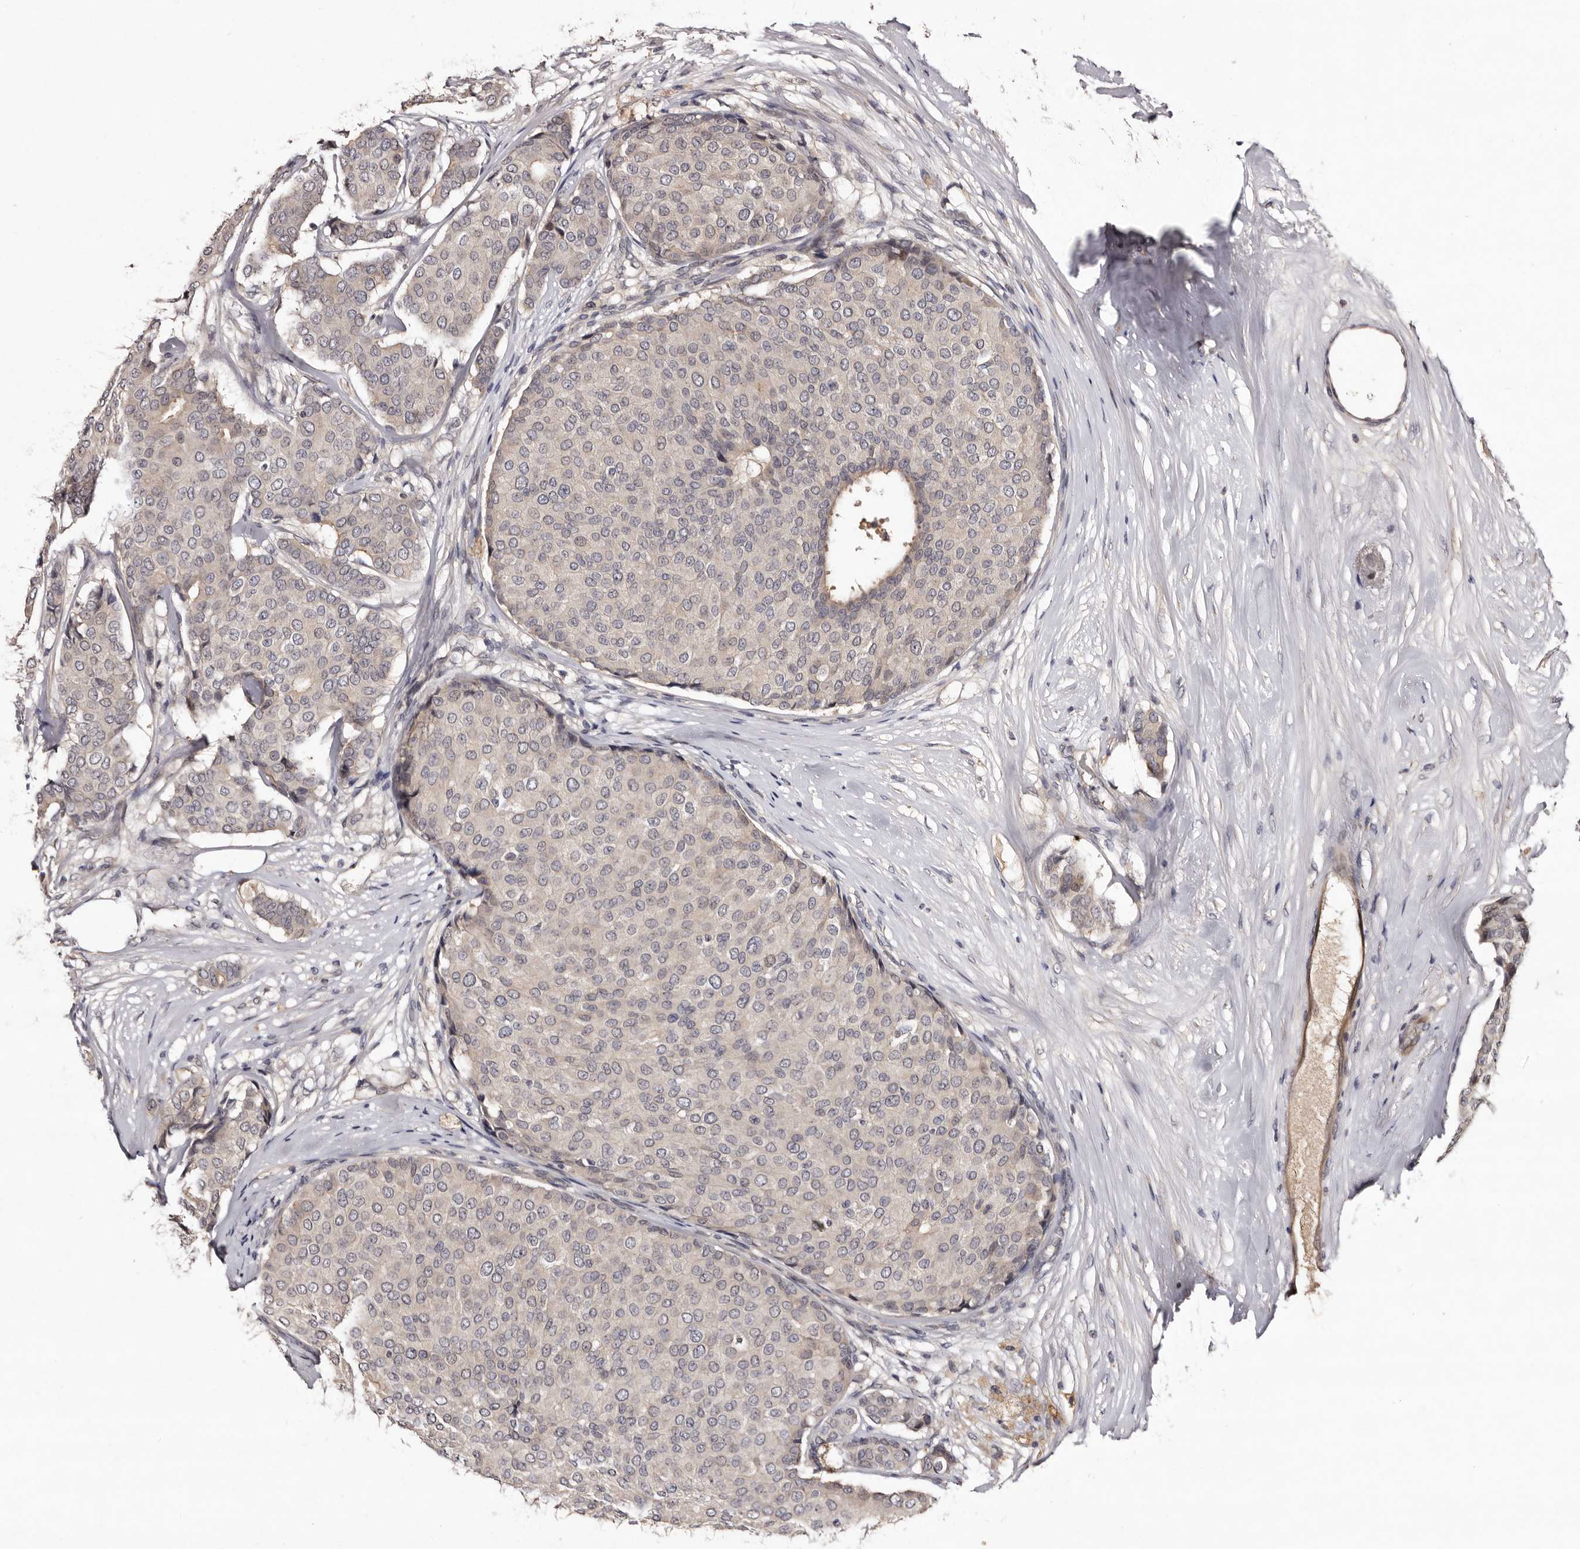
{"staining": {"intensity": "negative", "quantity": "none", "location": "none"}, "tissue": "breast cancer", "cell_type": "Tumor cells", "image_type": "cancer", "snomed": [{"axis": "morphology", "description": "Duct carcinoma"}, {"axis": "topography", "description": "Breast"}], "caption": "Tumor cells show no significant positivity in breast invasive ductal carcinoma.", "gene": "LANCL2", "patient": {"sex": "female", "age": 75}}